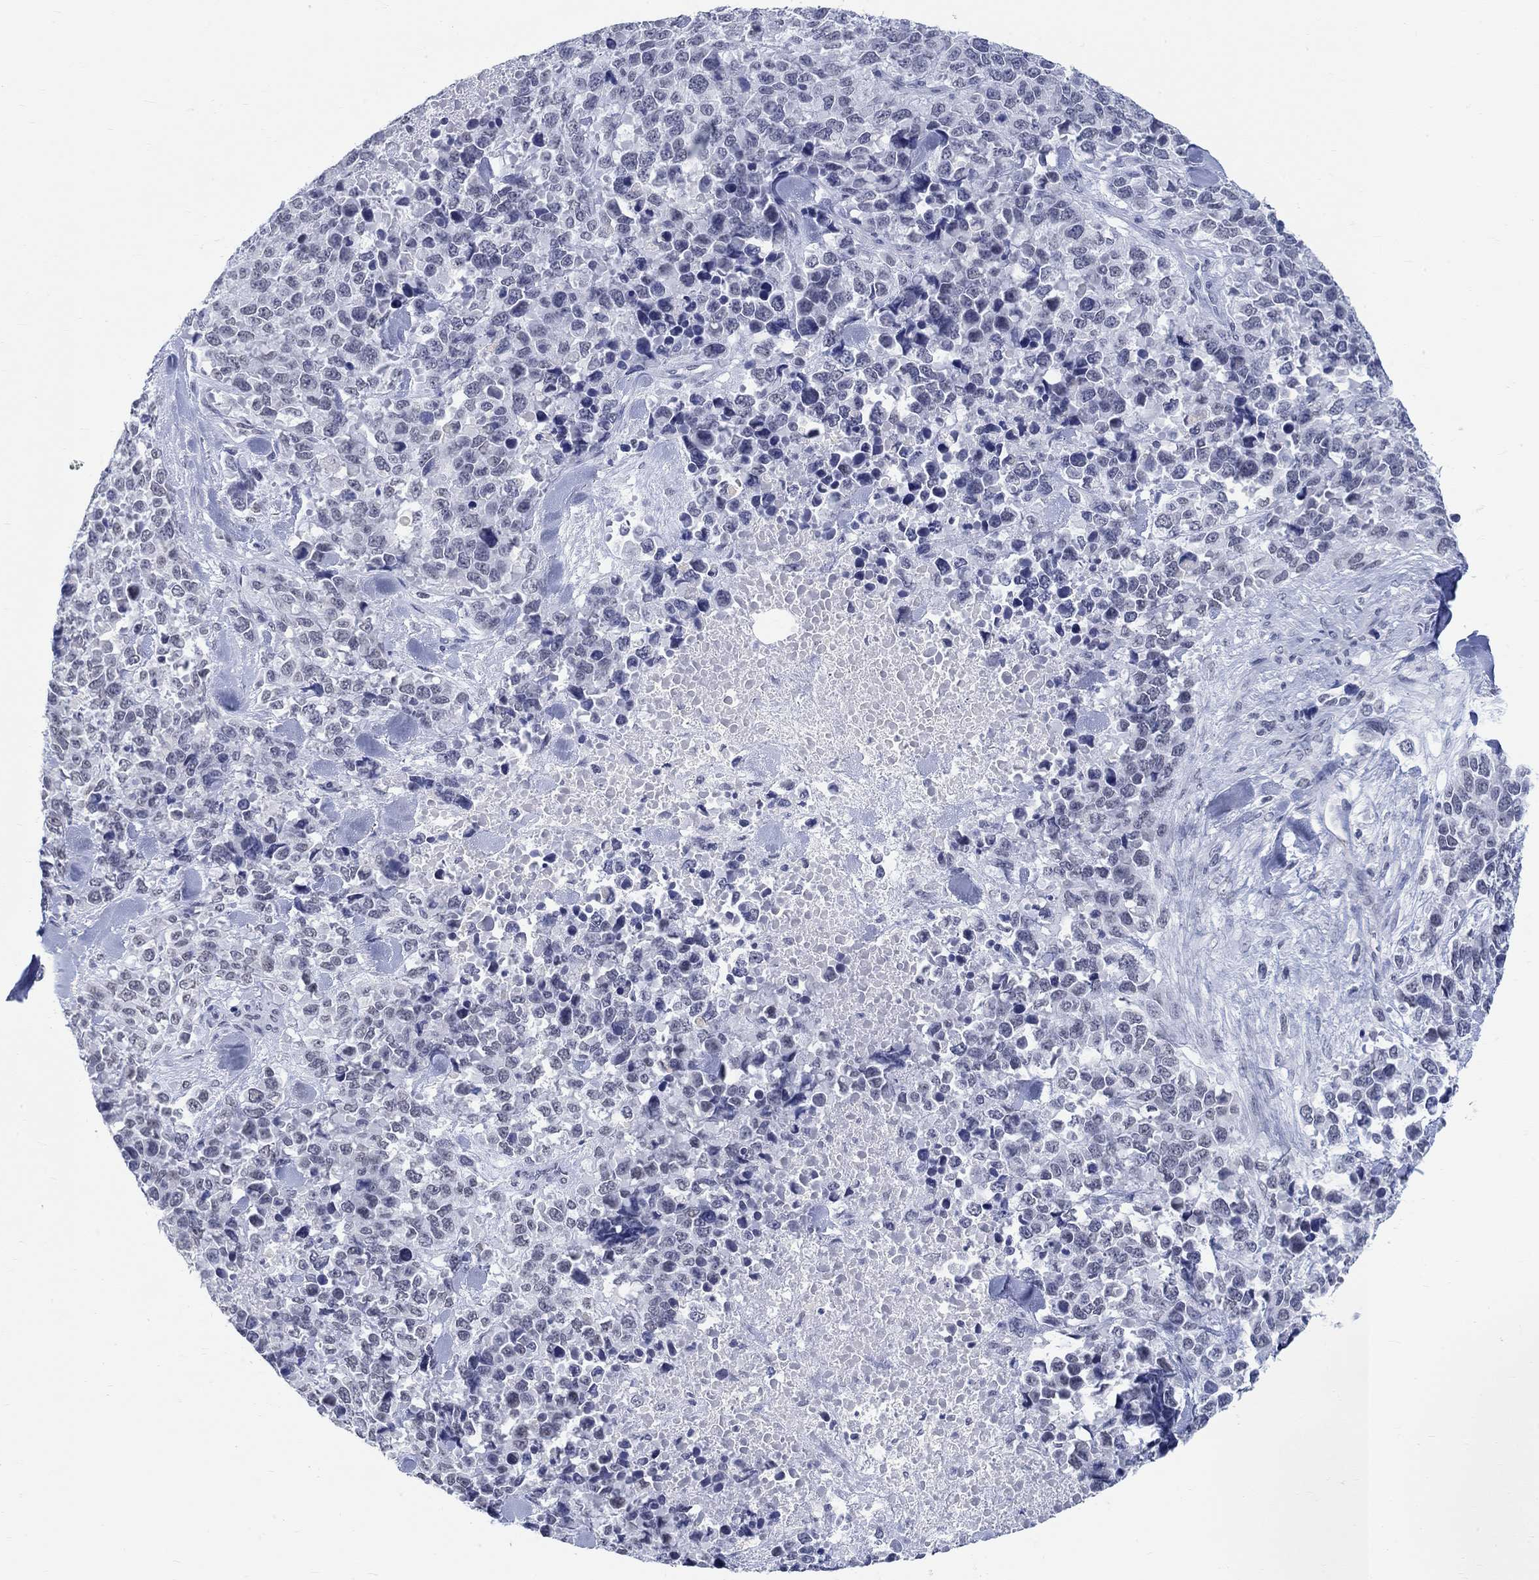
{"staining": {"intensity": "negative", "quantity": "none", "location": "none"}, "tissue": "melanoma", "cell_type": "Tumor cells", "image_type": "cancer", "snomed": [{"axis": "morphology", "description": "Malignant melanoma, Metastatic site"}, {"axis": "topography", "description": "Skin"}], "caption": "Immunohistochemical staining of human melanoma reveals no significant staining in tumor cells.", "gene": "ANKS1B", "patient": {"sex": "male", "age": 84}}